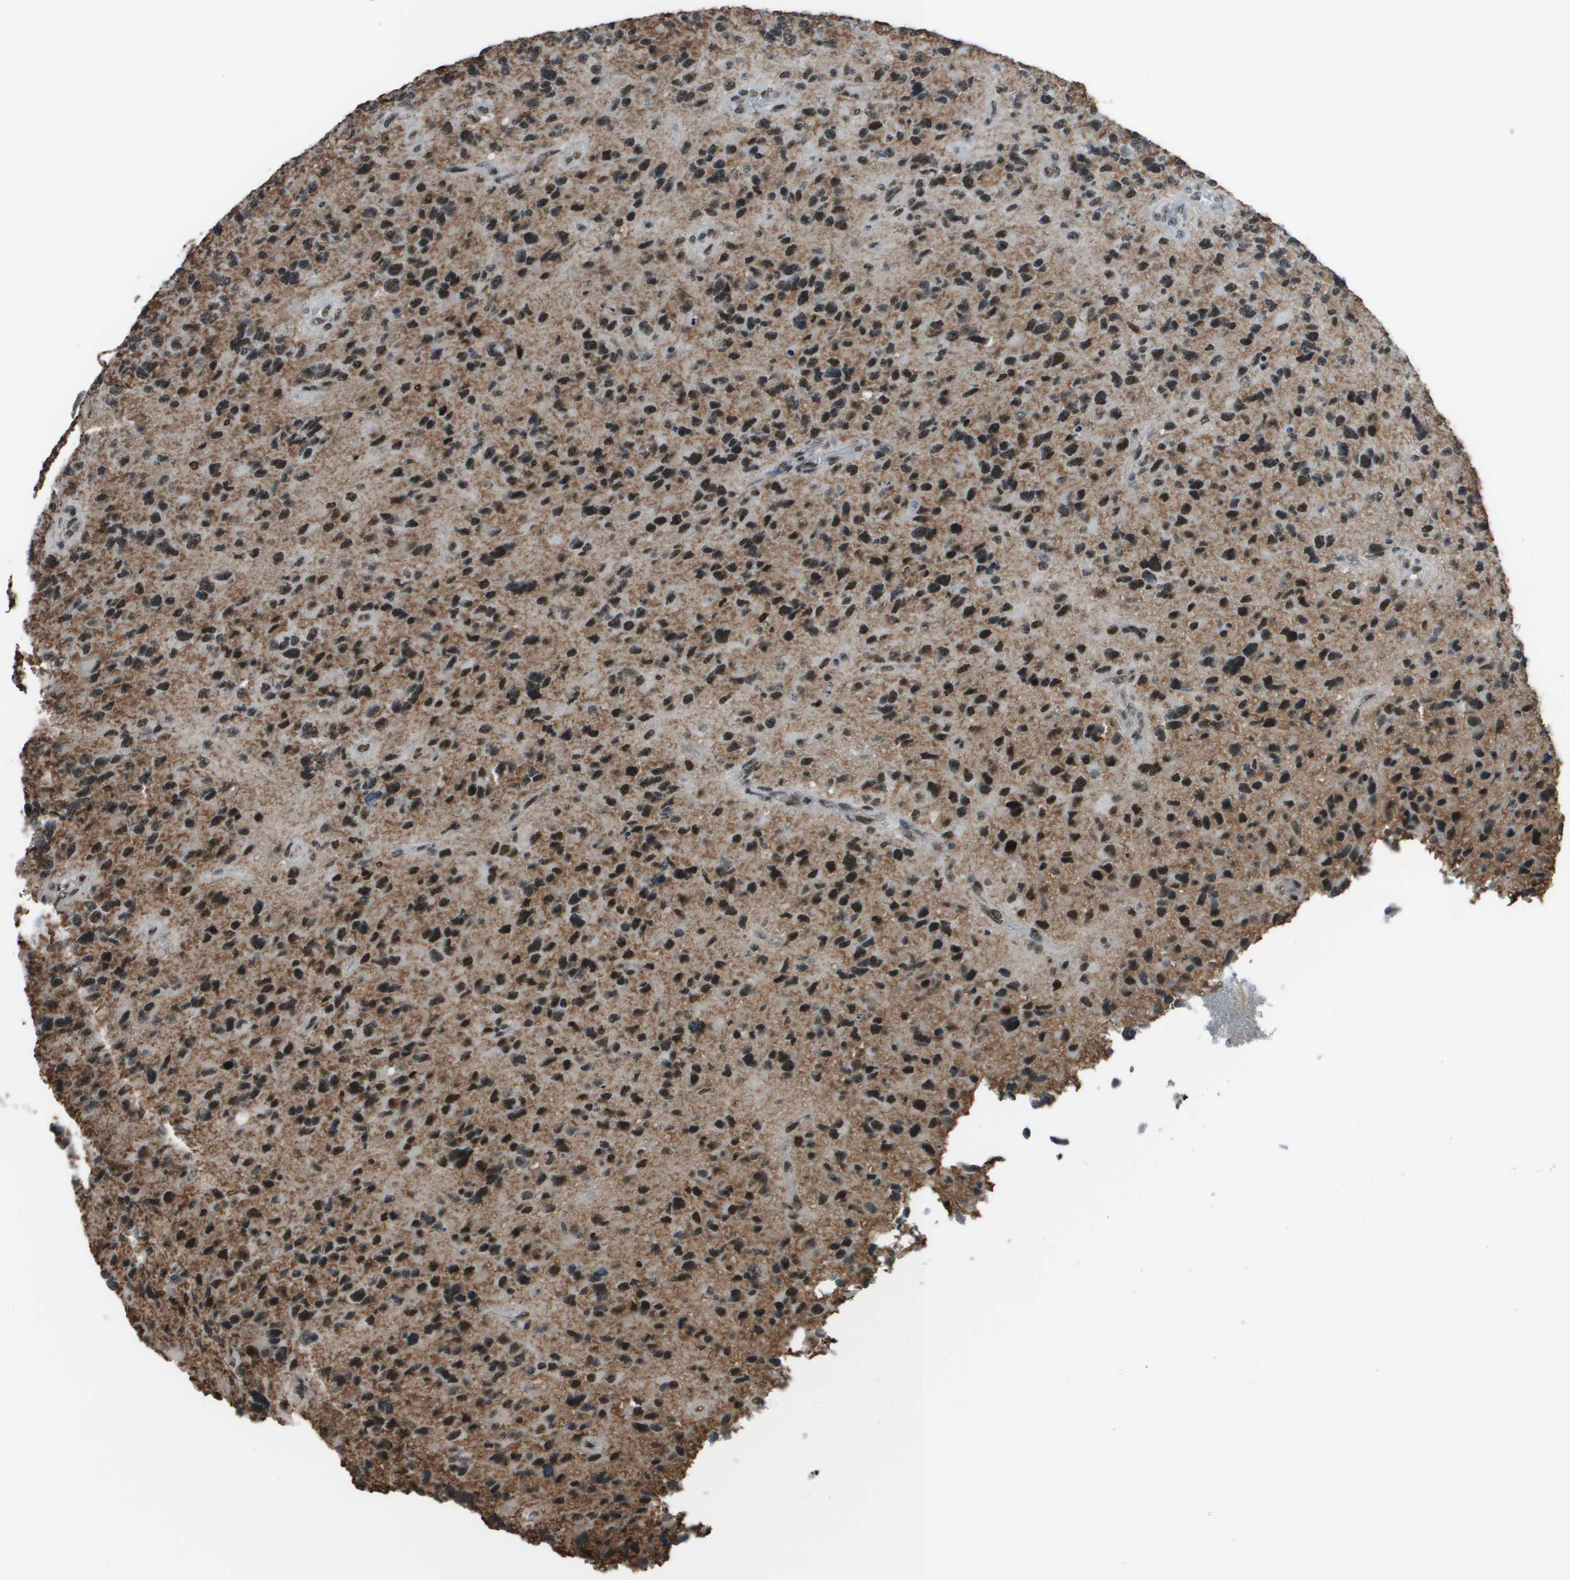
{"staining": {"intensity": "strong", "quantity": ">75%", "location": "nuclear"}, "tissue": "glioma", "cell_type": "Tumor cells", "image_type": "cancer", "snomed": [{"axis": "morphology", "description": "Glioma, malignant, High grade"}, {"axis": "topography", "description": "Brain"}], "caption": "There is high levels of strong nuclear staining in tumor cells of malignant glioma (high-grade), as demonstrated by immunohistochemical staining (brown color).", "gene": "THRAP3", "patient": {"sex": "female", "age": 58}}